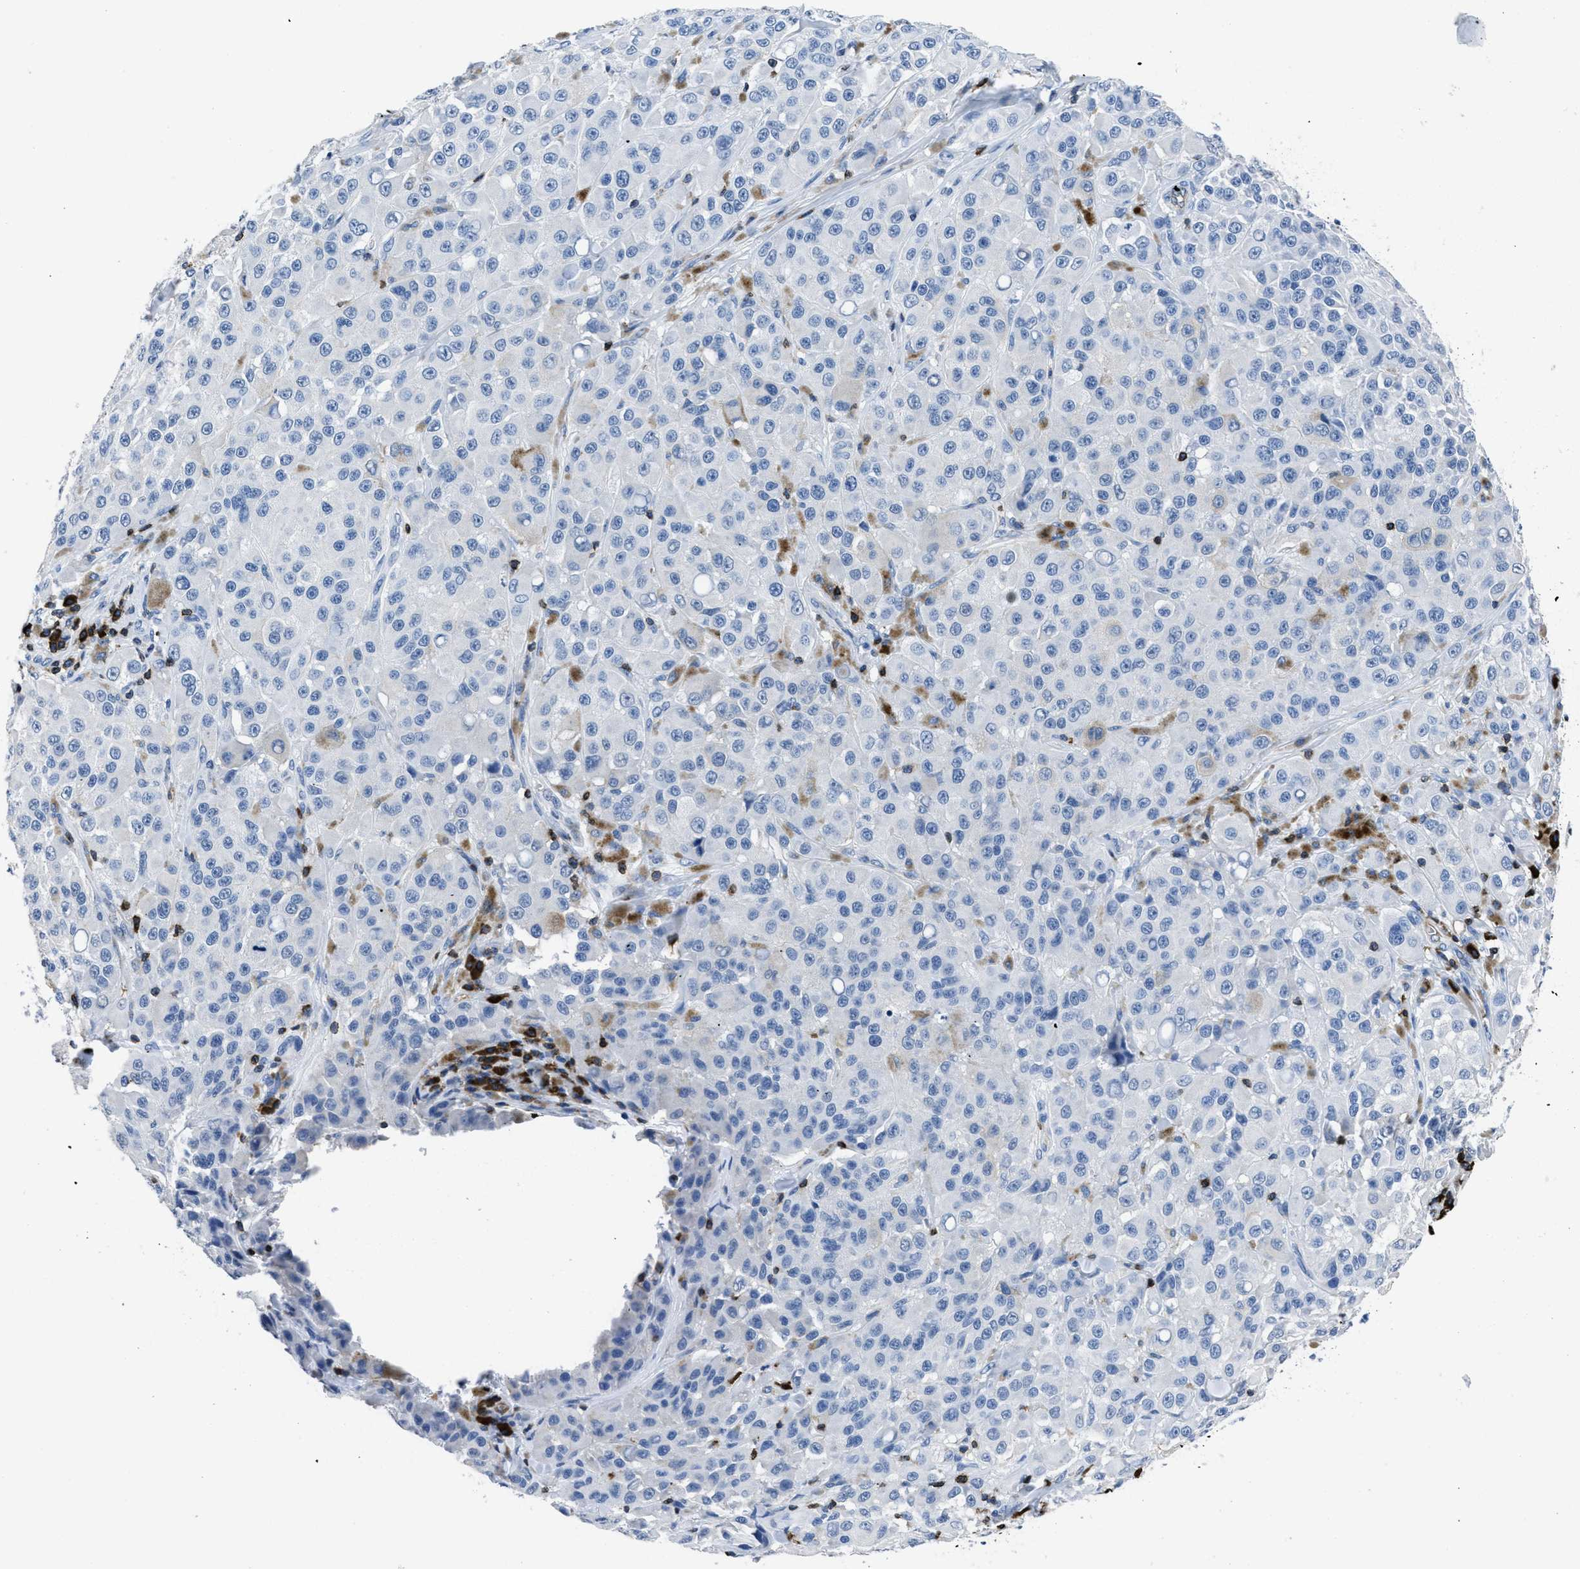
{"staining": {"intensity": "negative", "quantity": "none", "location": "none"}, "tissue": "melanoma", "cell_type": "Tumor cells", "image_type": "cancer", "snomed": [{"axis": "morphology", "description": "Malignant melanoma, NOS"}, {"axis": "topography", "description": "Skin"}], "caption": "An IHC image of malignant melanoma is shown. There is no staining in tumor cells of malignant melanoma.", "gene": "ITGA3", "patient": {"sex": "male", "age": 84}}